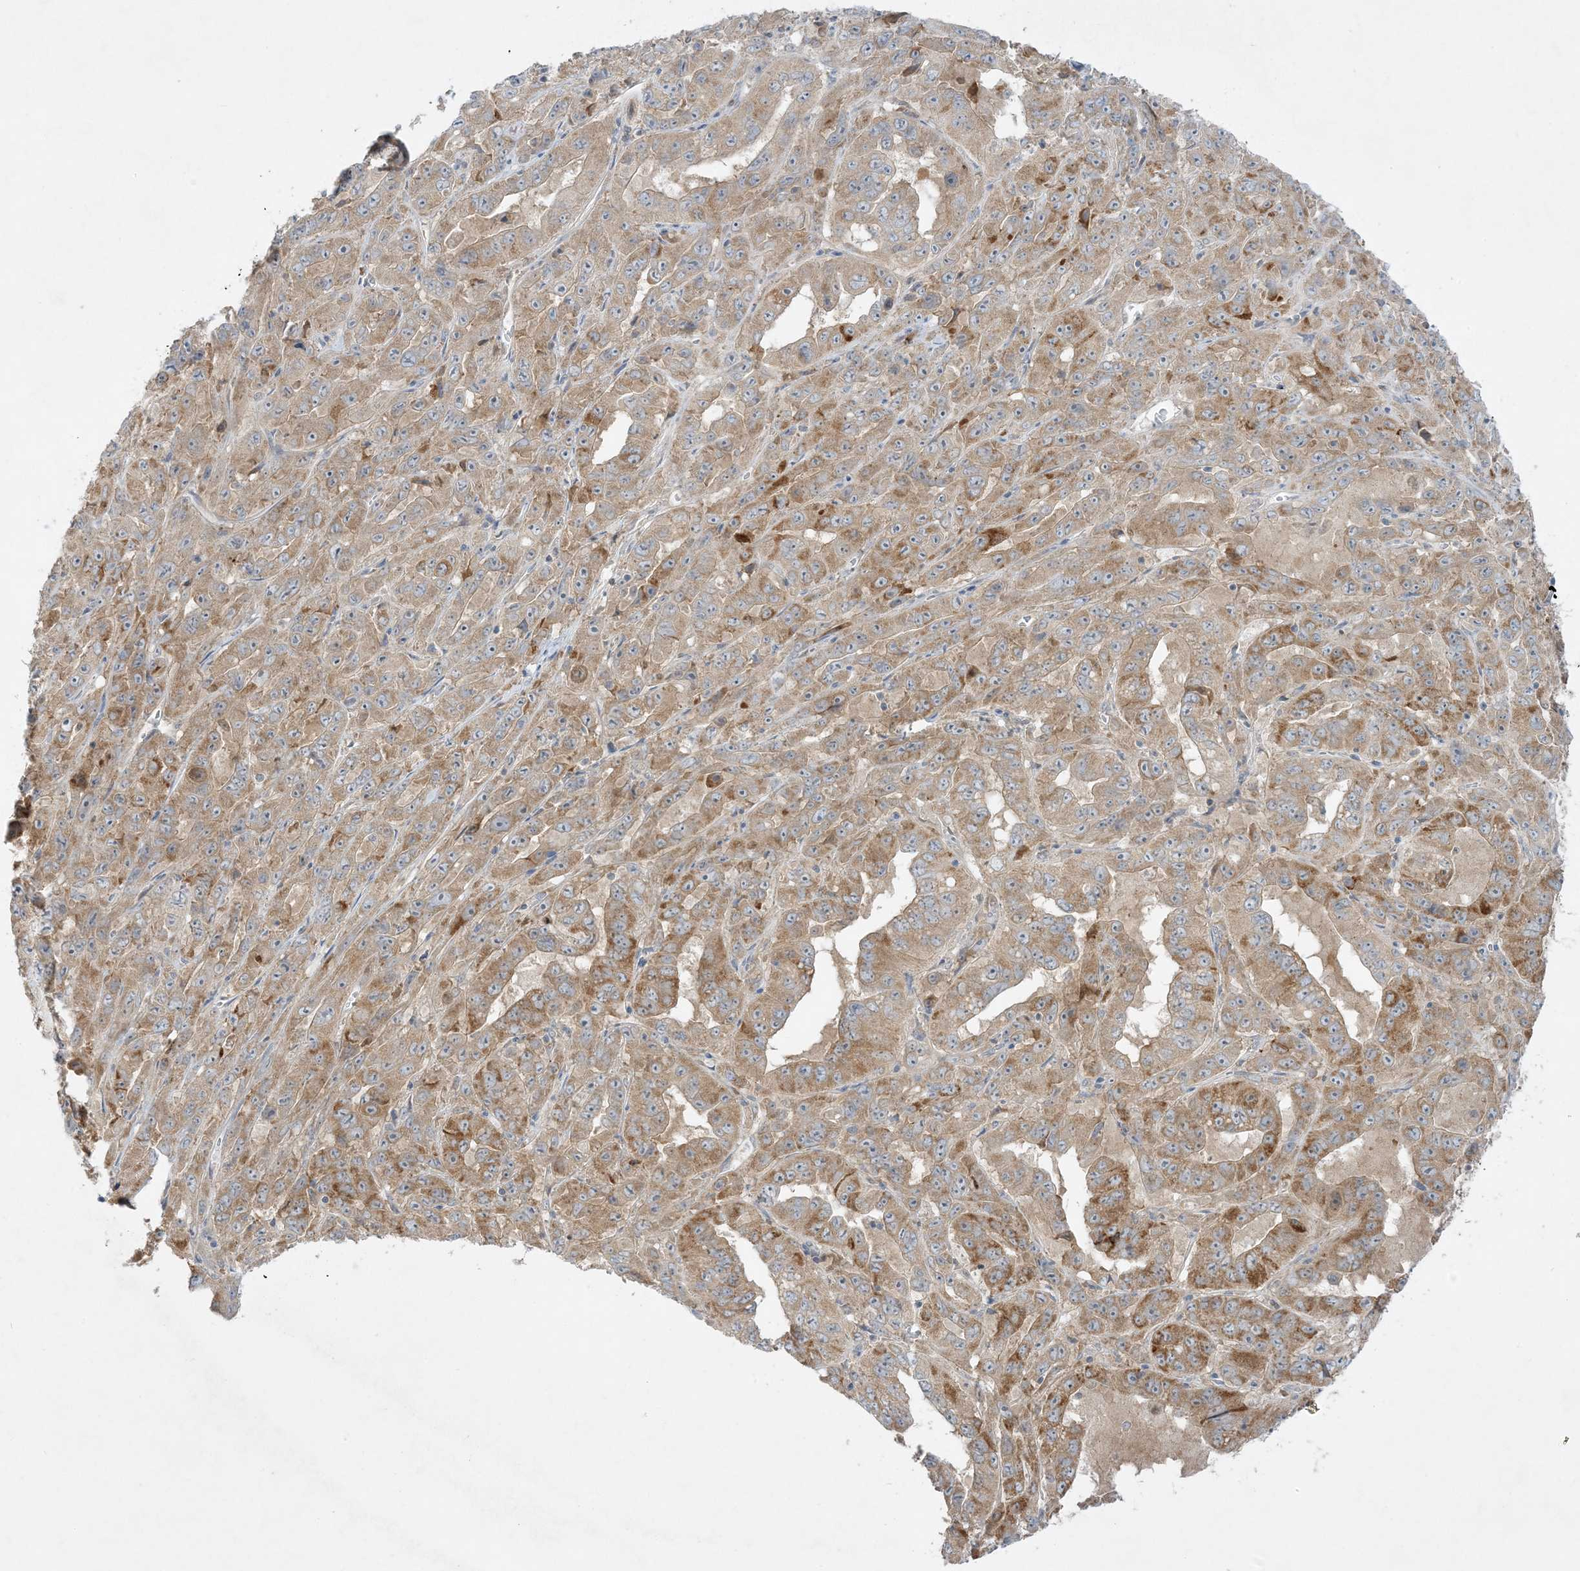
{"staining": {"intensity": "moderate", "quantity": ">75%", "location": "cytoplasmic/membranous"}, "tissue": "pancreatic cancer", "cell_type": "Tumor cells", "image_type": "cancer", "snomed": [{"axis": "morphology", "description": "Adenocarcinoma, NOS"}, {"axis": "topography", "description": "Pancreas"}], "caption": "The immunohistochemical stain labels moderate cytoplasmic/membranous expression in tumor cells of adenocarcinoma (pancreatic) tissue.", "gene": "RPP40", "patient": {"sex": "male", "age": 63}}